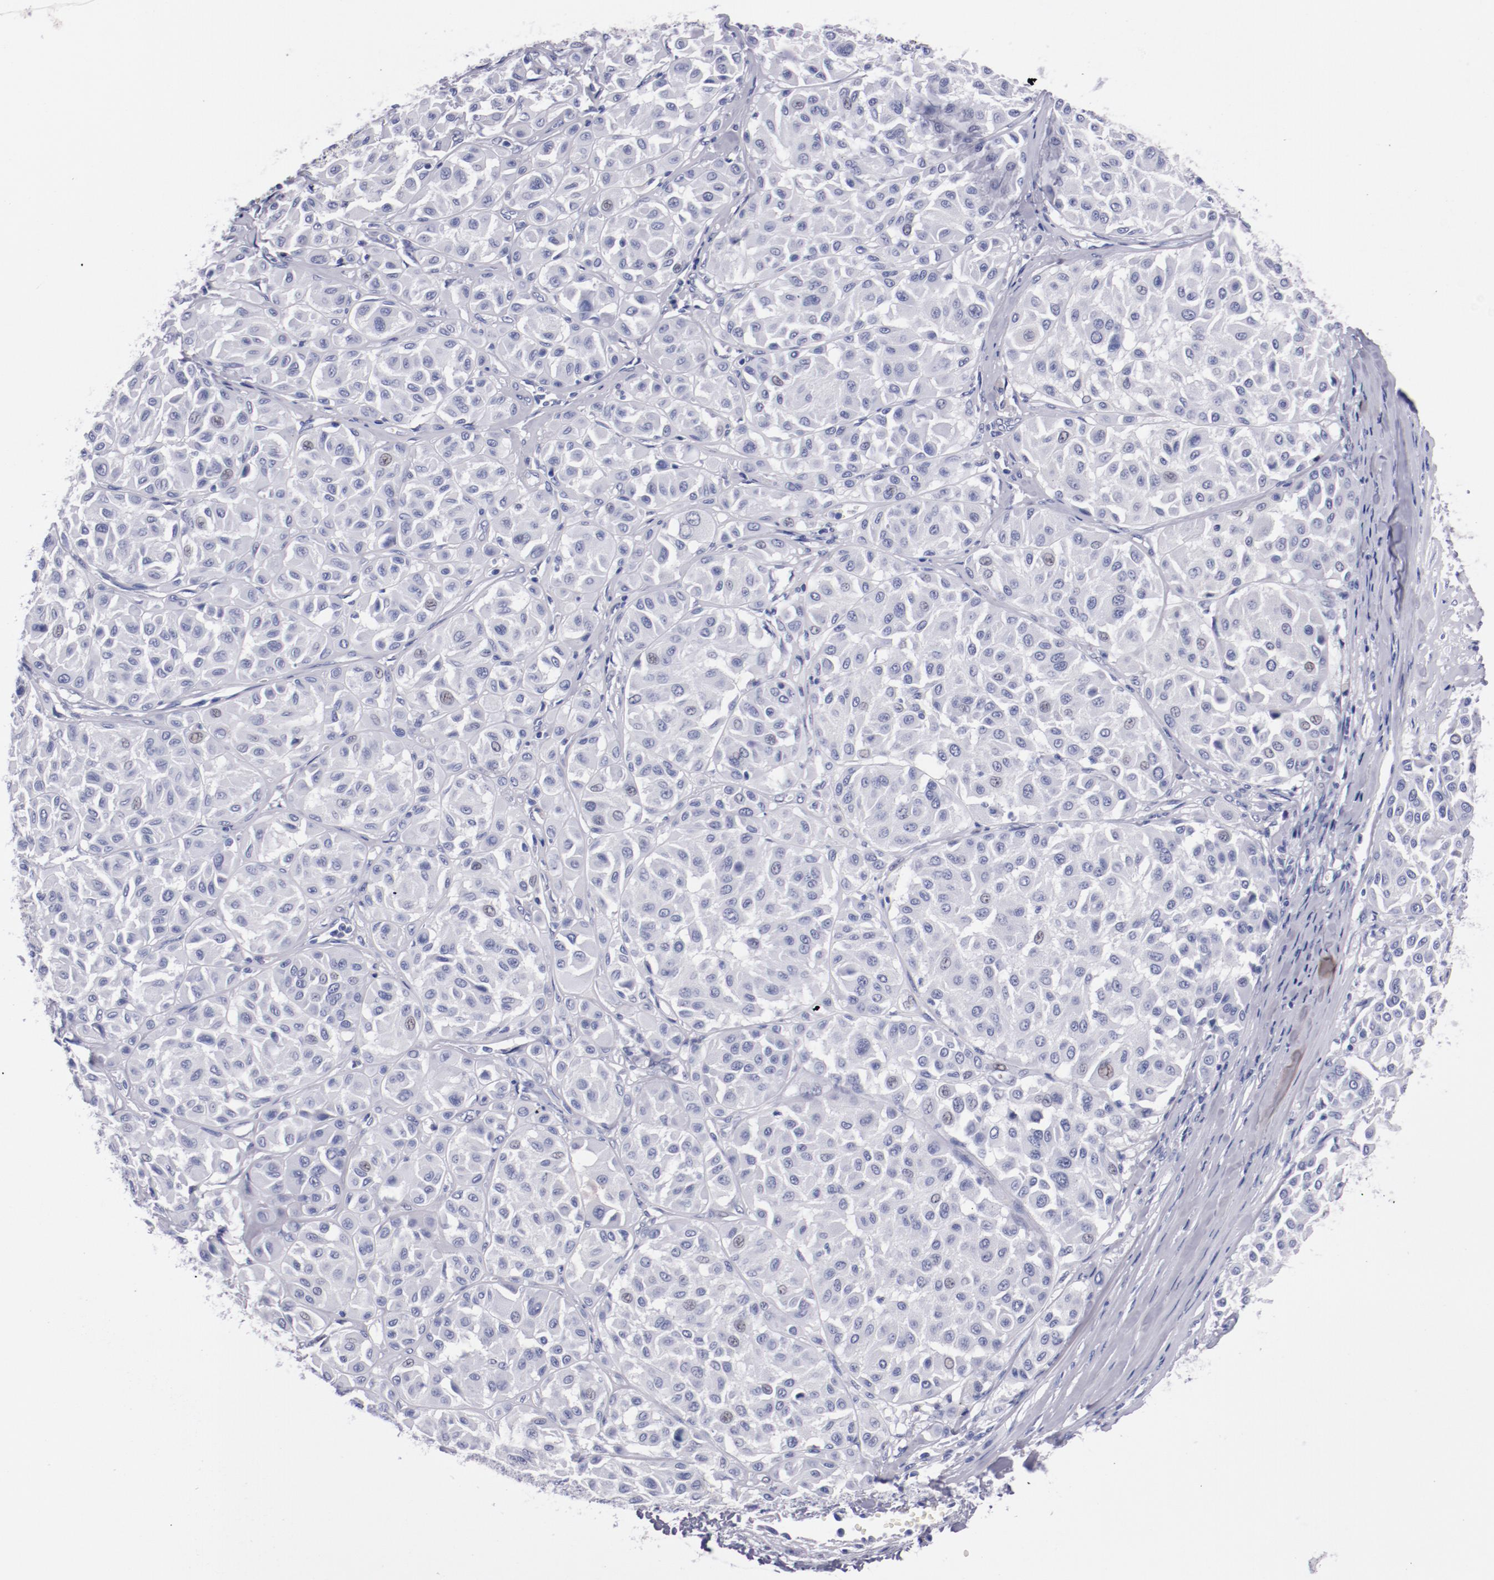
{"staining": {"intensity": "weak", "quantity": "<25%", "location": "nuclear"}, "tissue": "melanoma", "cell_type": "Tumor cells", "image_type": "cancer", "snomed": [{"axis": "morphology", "description": "Malignant melanoma, Metastatic site"}, {"axis": "topography", "description": "Soft tissue"}], "caption": "Image shows no protein expression in tumor cells of malignant melanoma (metastatic site) tissue.", "gene": "HNF1B", "patient": {"sex": "male", "age": 41}}